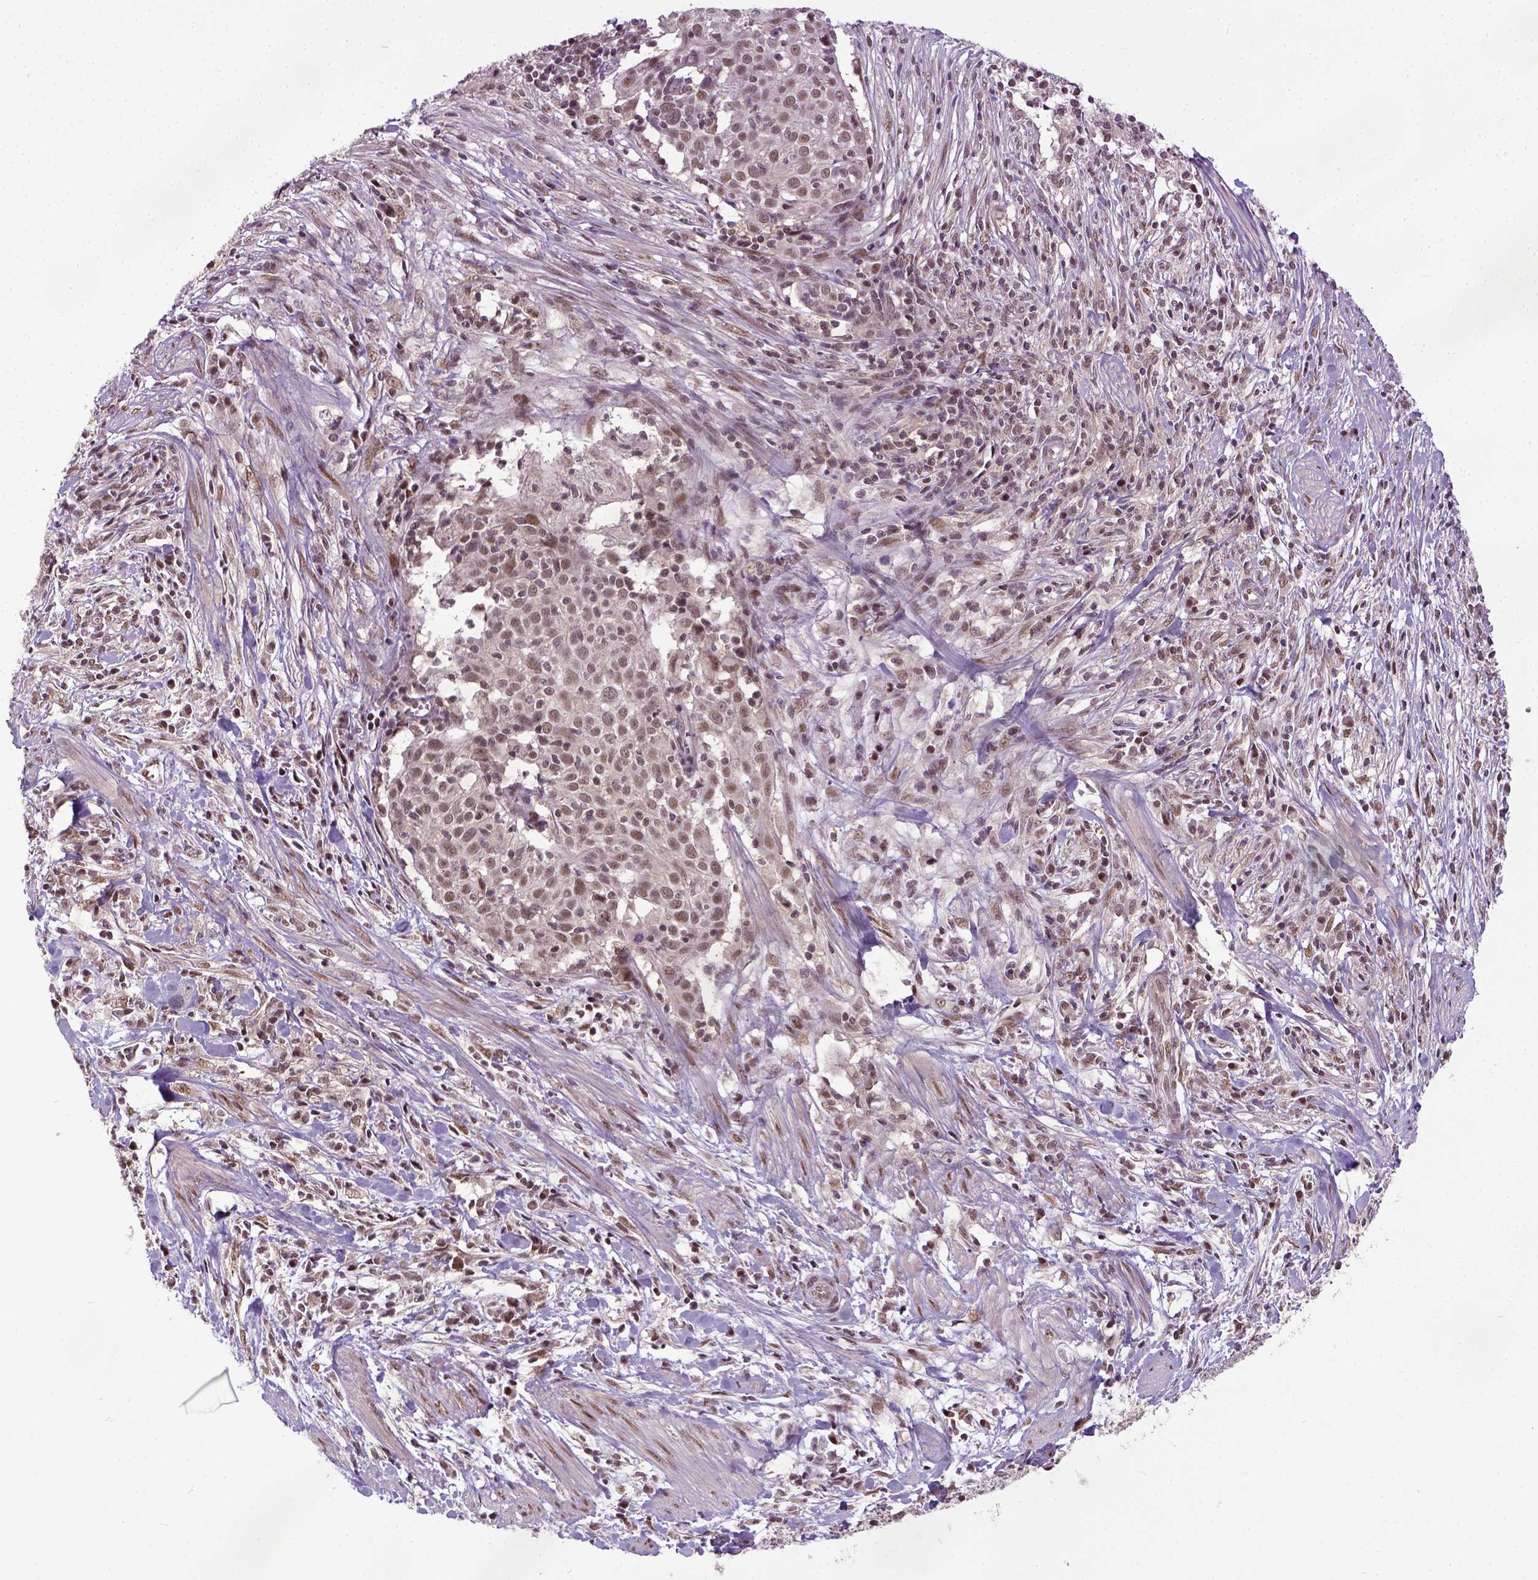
{"staining": {"intensity": "moderate", "quantity": ">75%", "location": "nuclear"}, "tissue": "cervical cancer", "cell_type": "Tumor cells", "image_type": "cancer", "snomed": [{"axis": "morphology", "description": "Squamous cell carcinoma, NOS"}, {"axis": "topography", "description": "Cervix"}], "caption": "Squamous cell carcinoma (cervical) stained with a brown dye shows moderate nuclear positive positivity in about >75% of tumor cells.", "gene": "UBA3", "patient": {"sex": "female", "age": 39}}